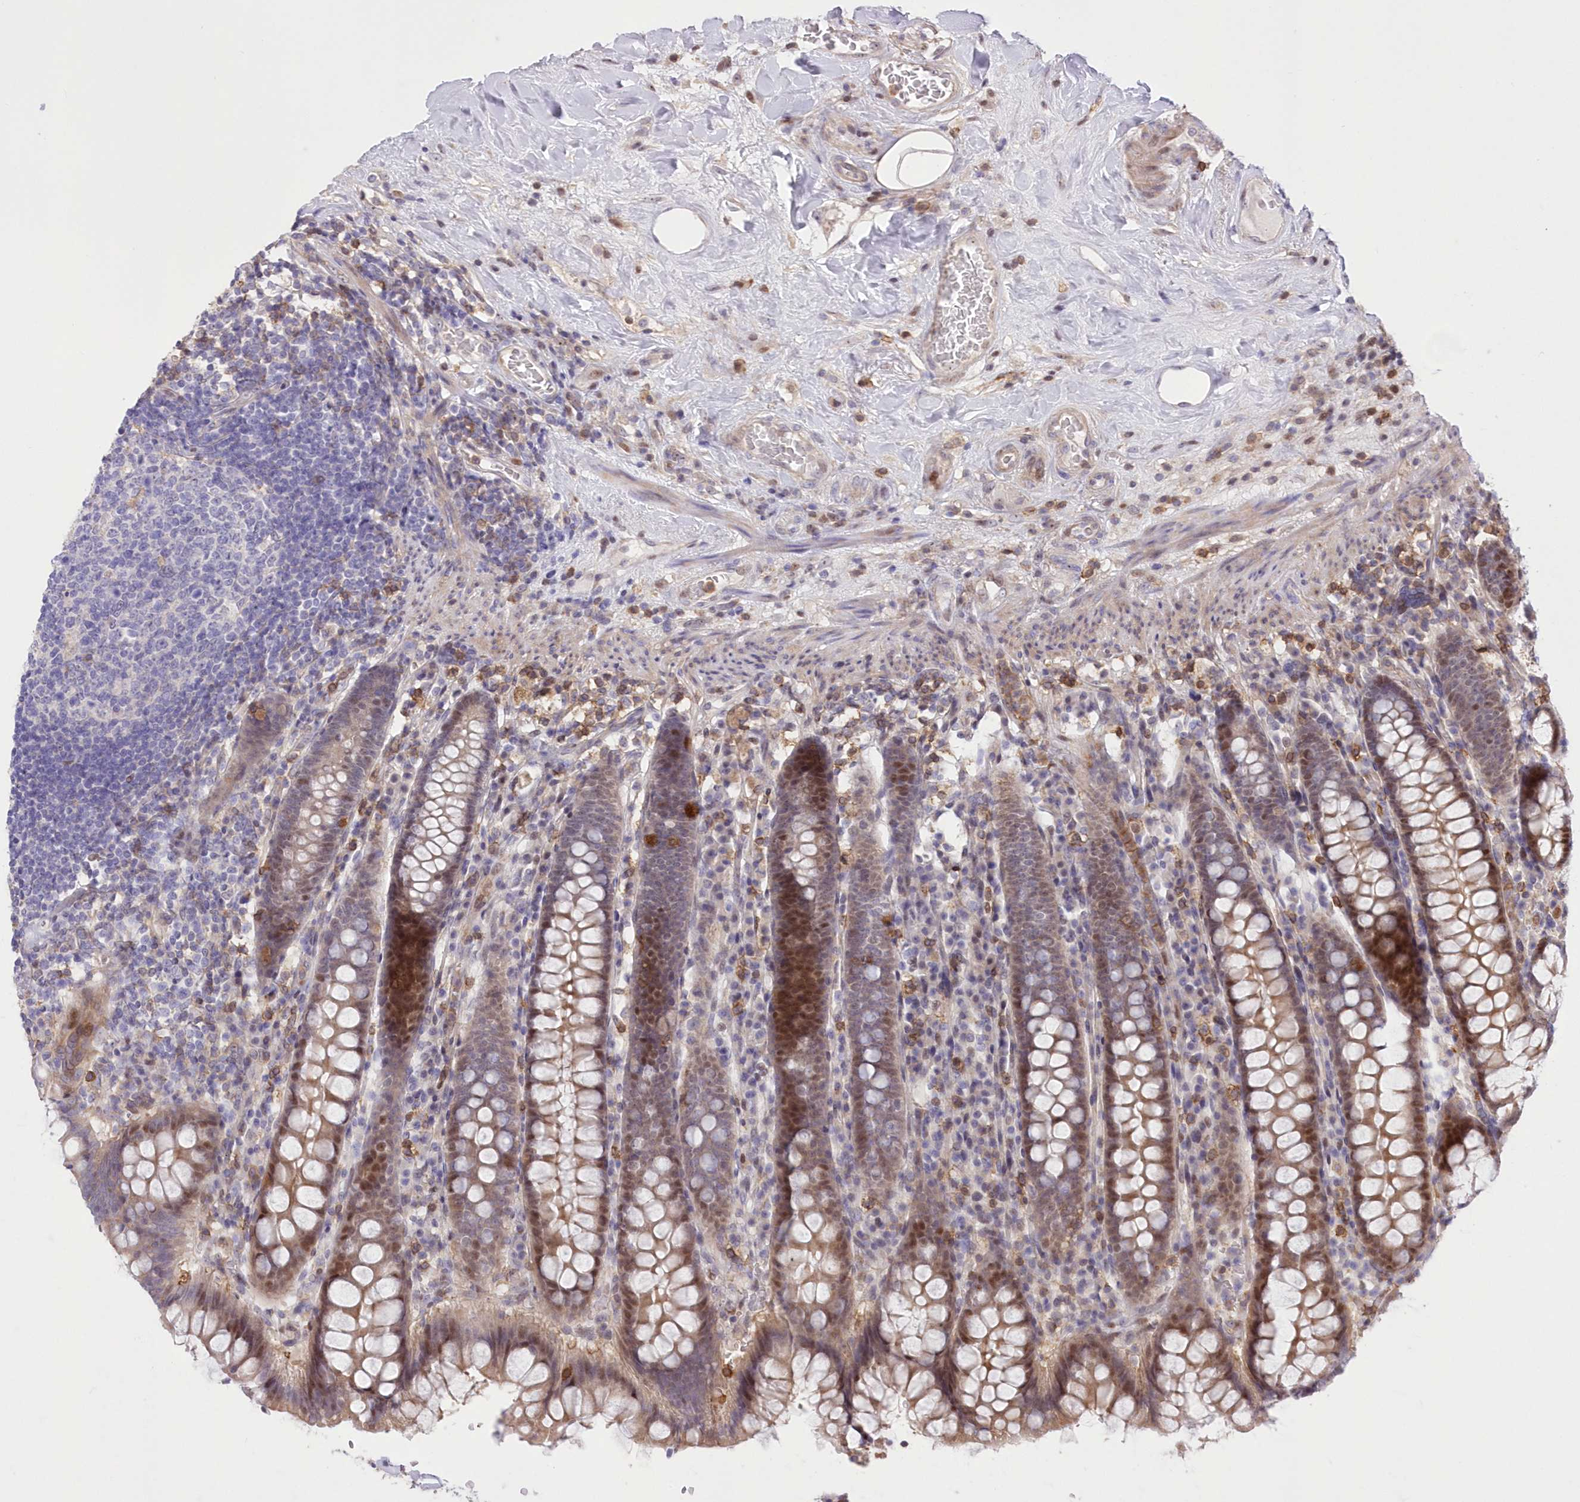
{"staining": {"intensity": "negative", "quantity": "none", "location": "none"}, "tissue": "colon", "cell_type": "Endothelial cells", "image_type": "normal", "snomed": [{"axis": "morphology", "description": "Normal tissue, NOS"}, {"axis": "topography", "description": "Colon"}], "caption": "Immunohistochemistry of benign colon shows no positivity in endothelial cells. (DAB IHC visualized using brightfield microscopy, high magnification).", "gene": "RNPEPL1", "patient": {"sex": "female", "age": 79}}